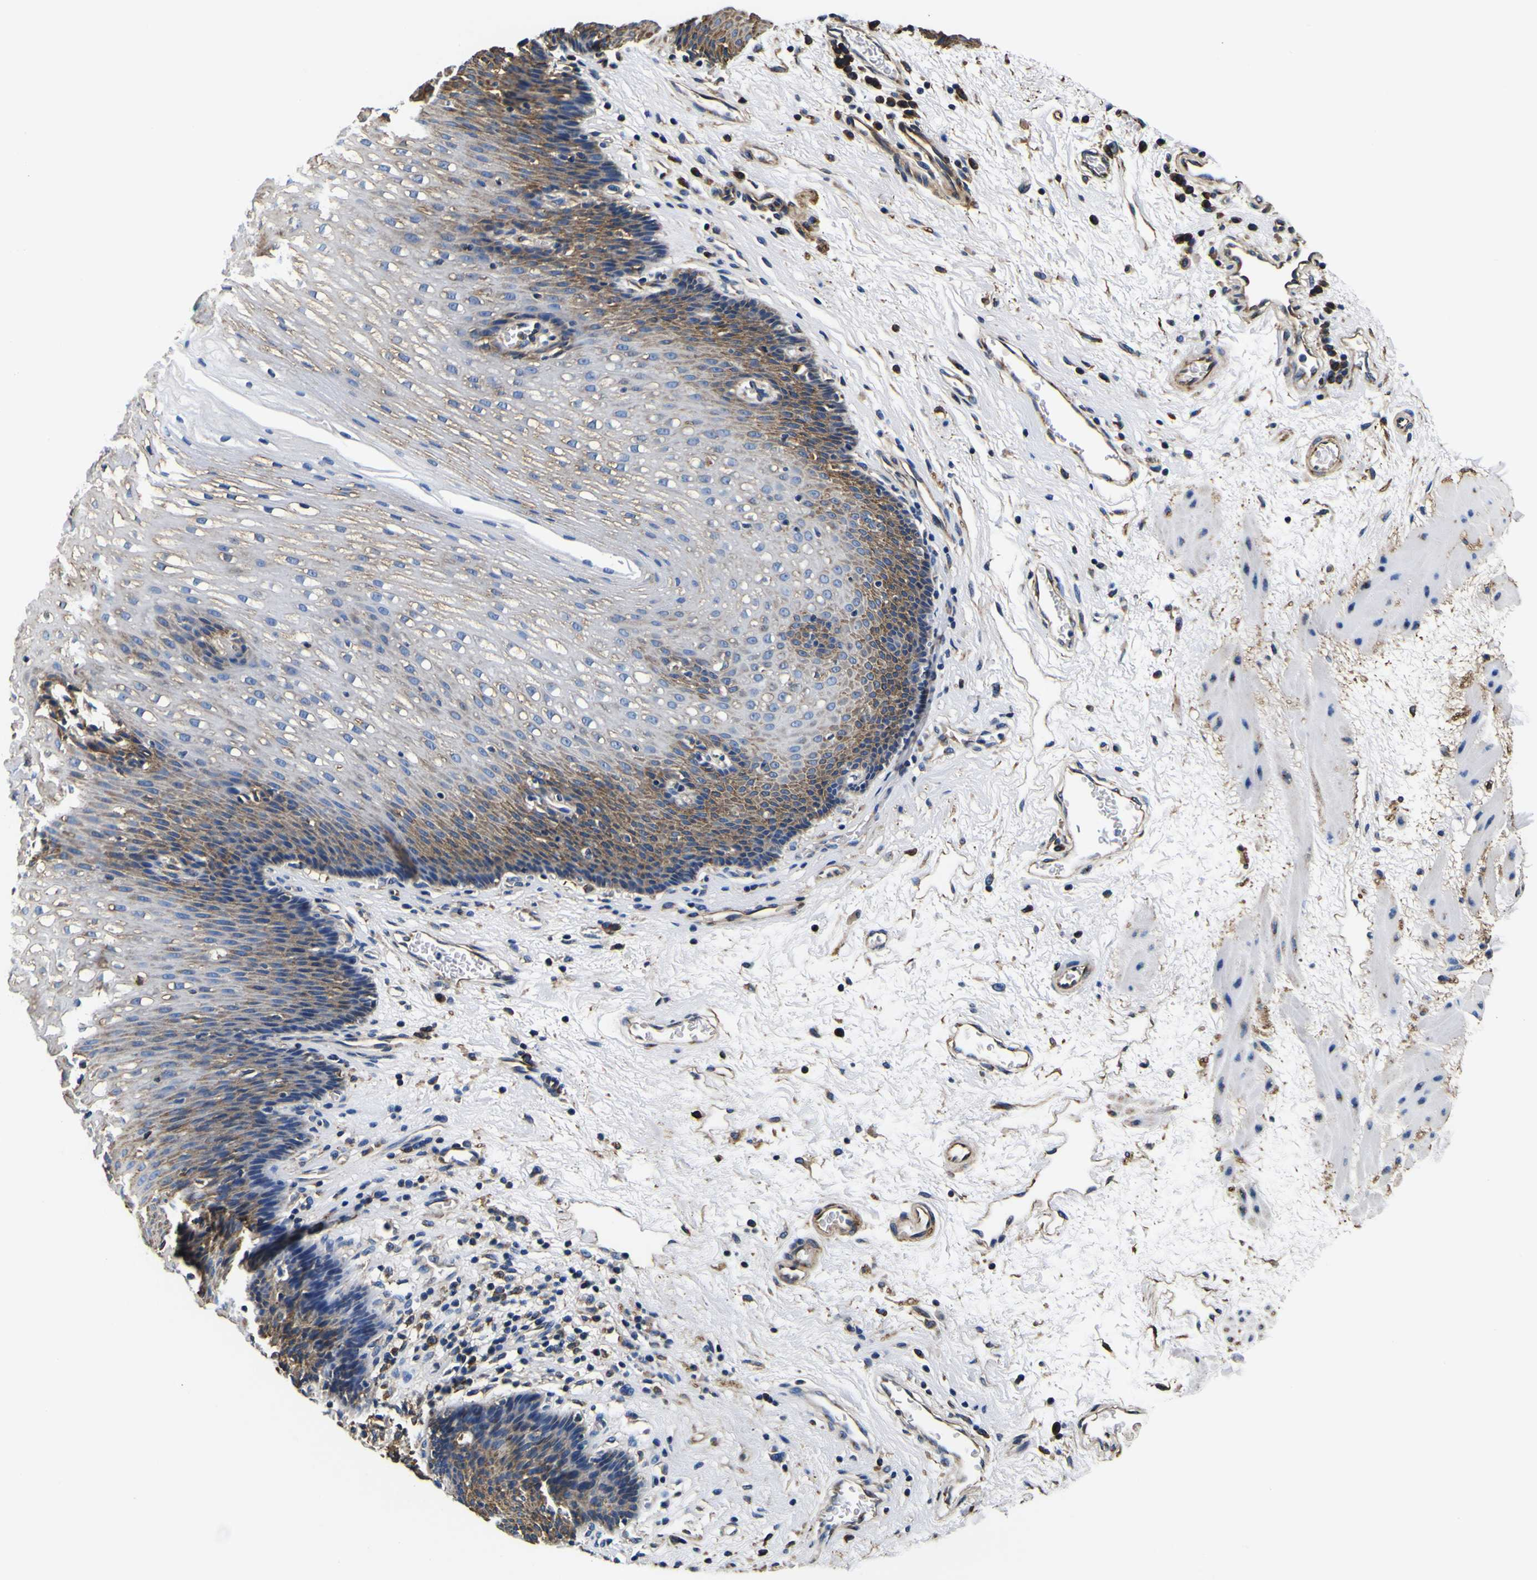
{"staining": {"intensity": "moderate", "quantity": "25%-75%", "location": "cytoplasmic/membranous"}, "tissue": "esophagus", "cell_type": "Squamous epithelial cells", "image_type": "normal", "snomed": [{"axis": "morphology", "description": "Normal tissue, NOS"}, {"axis": "topography", "description": "Esophagus"}], "caption": "Protein expression analysis of benign human esophagus reveals moderate cytoplasmic/membranous staining in approximately 25%-75% of squamous epithelial cells. (brown staining indicates protein expression, while blue staining denotes nuclei).", "gene": "TUBA1B", "patient": {"sex": "male", "age": 48}}